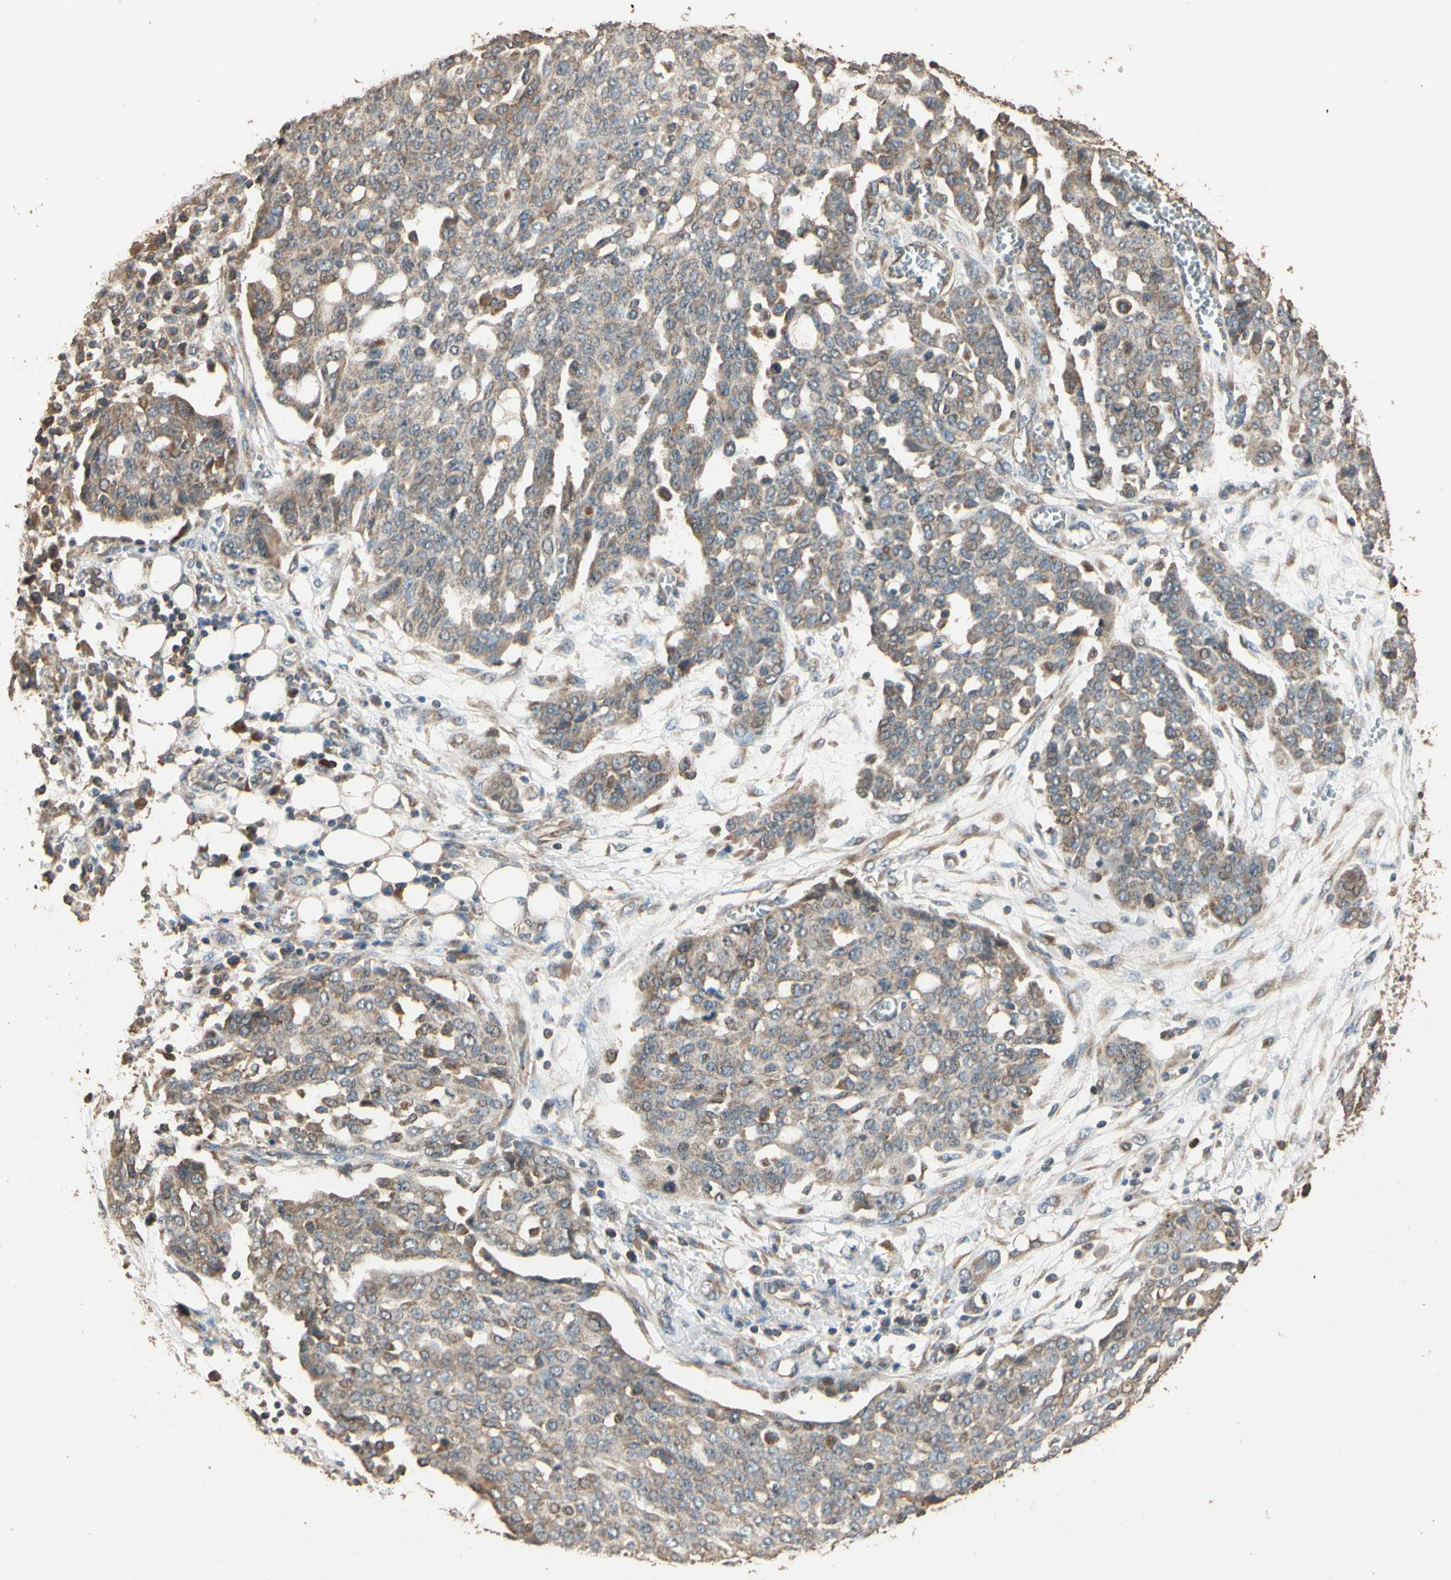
{"staining": {"intensity": "weak", "quantity": ">75%", "location": "cytoplasmic/membranous"}, "tissue": "ovarian cancer", "cell_type": "Tumor cells", "image_type": "cancer", "snomed": [{"axis": "morphology", "description": "Cystadenocarcinoma, serous, NOS"}, {"axis": "topography", "description": "Soft tissue"}, {"axis": "topography", "description": "Ovary"}], "caption": "Immunohistochemical staining of human ovarian cancer demonstrates weak cytoplasmic/membranous protein expression in about >75% of tumor cells.", "gene": "STX18", "patient": {"sex": "female", "age": 57}}